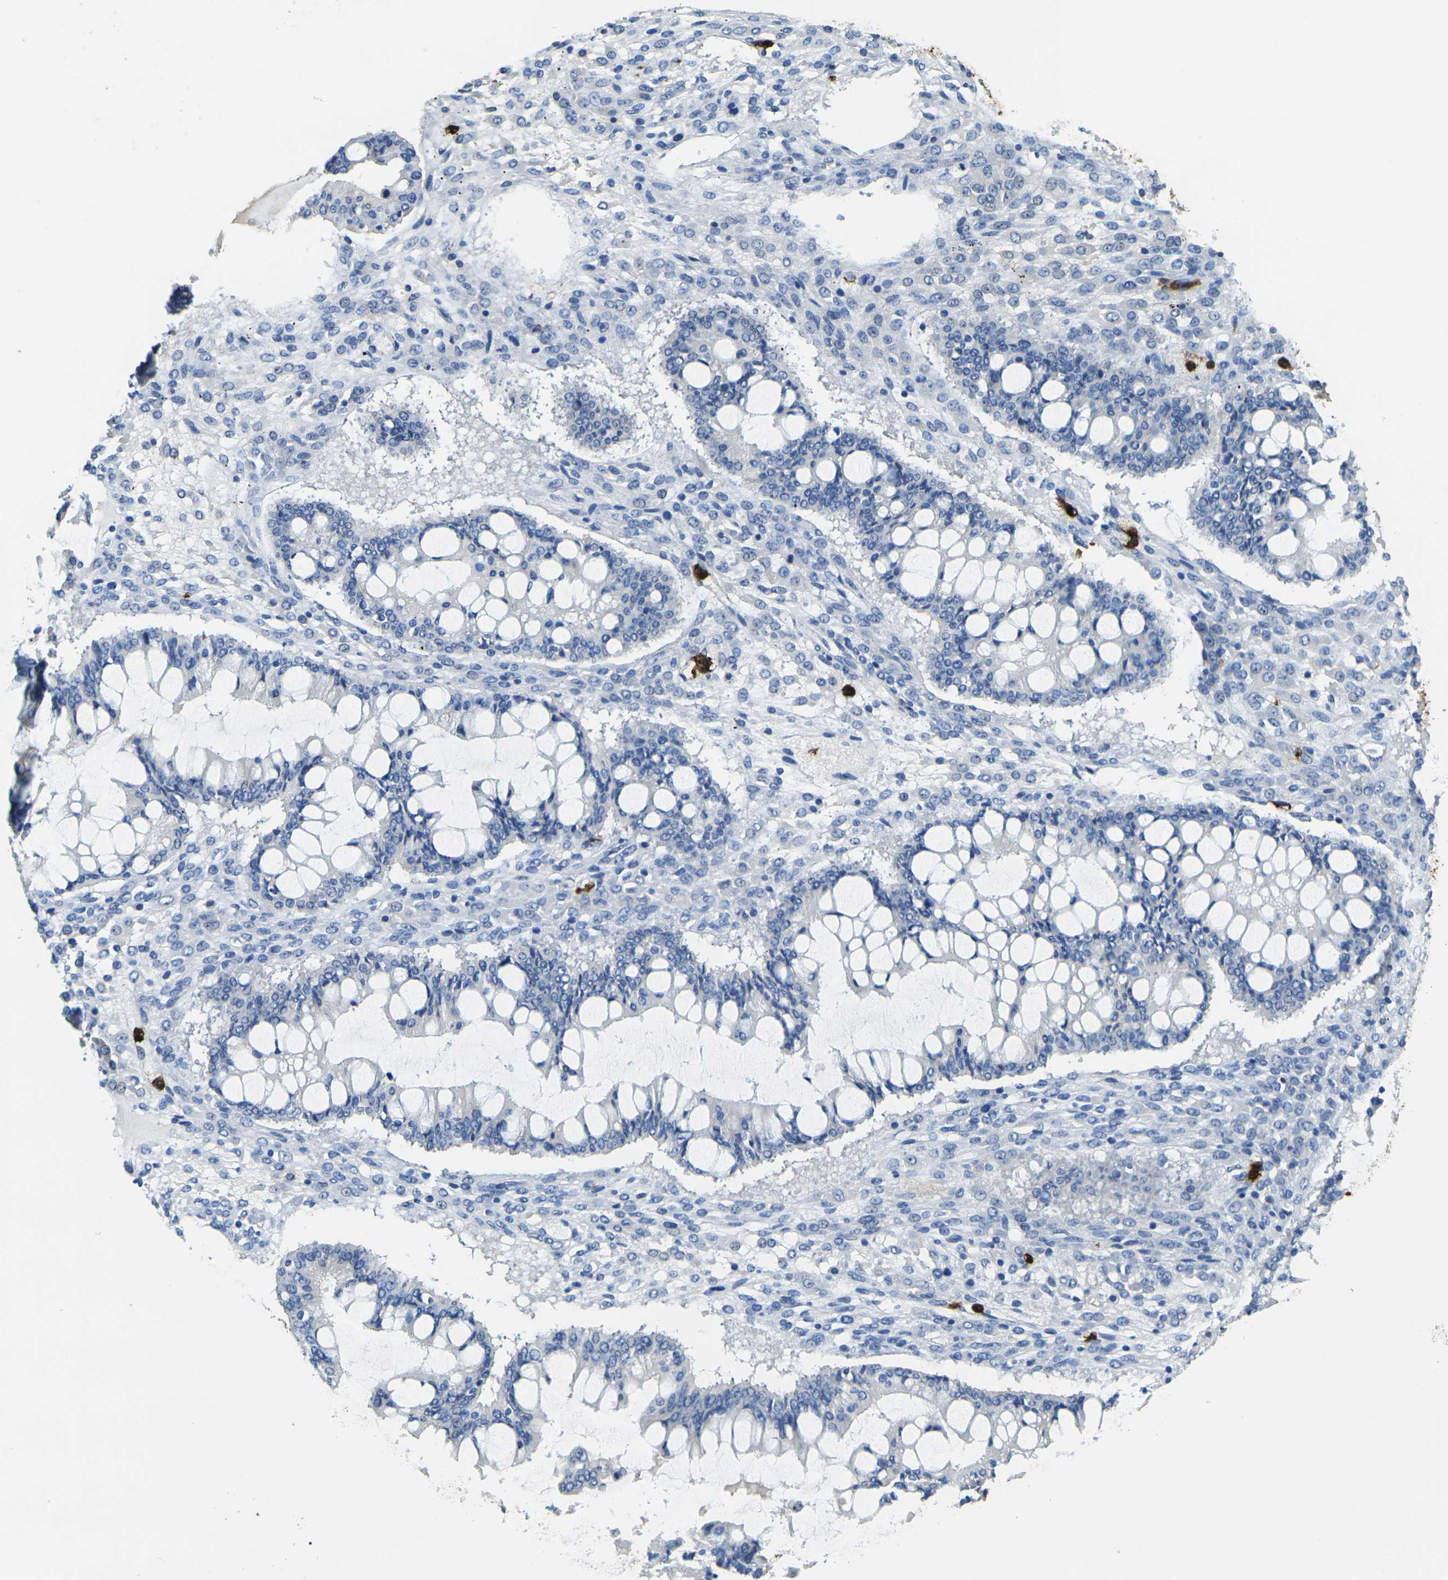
{"staining": {"intensity": "negative", "quantity": "none", "location": "none"}, "tissue": "ovarian cancer", "cell_type": "Tumor cells", "image_type": "cancer", "snomed": [{"axis": "morphology", "description": "Cystadenocarcinoma, mucinous, NOS"}, {"axis": "topography", "description": "Ovary"}], "caption": "An IHC photomicrograph of ovarian cancer (mucinous cystadenocarcinoma) is shown. There is no staining in tumor cells of ovarian cancer (mucinous cystadenocarcinoma). (DAB immunohistochemistry with hematoxylin counter stain).", "gene": "S100A9", "patient": {"sex": "female", "age": 73}}